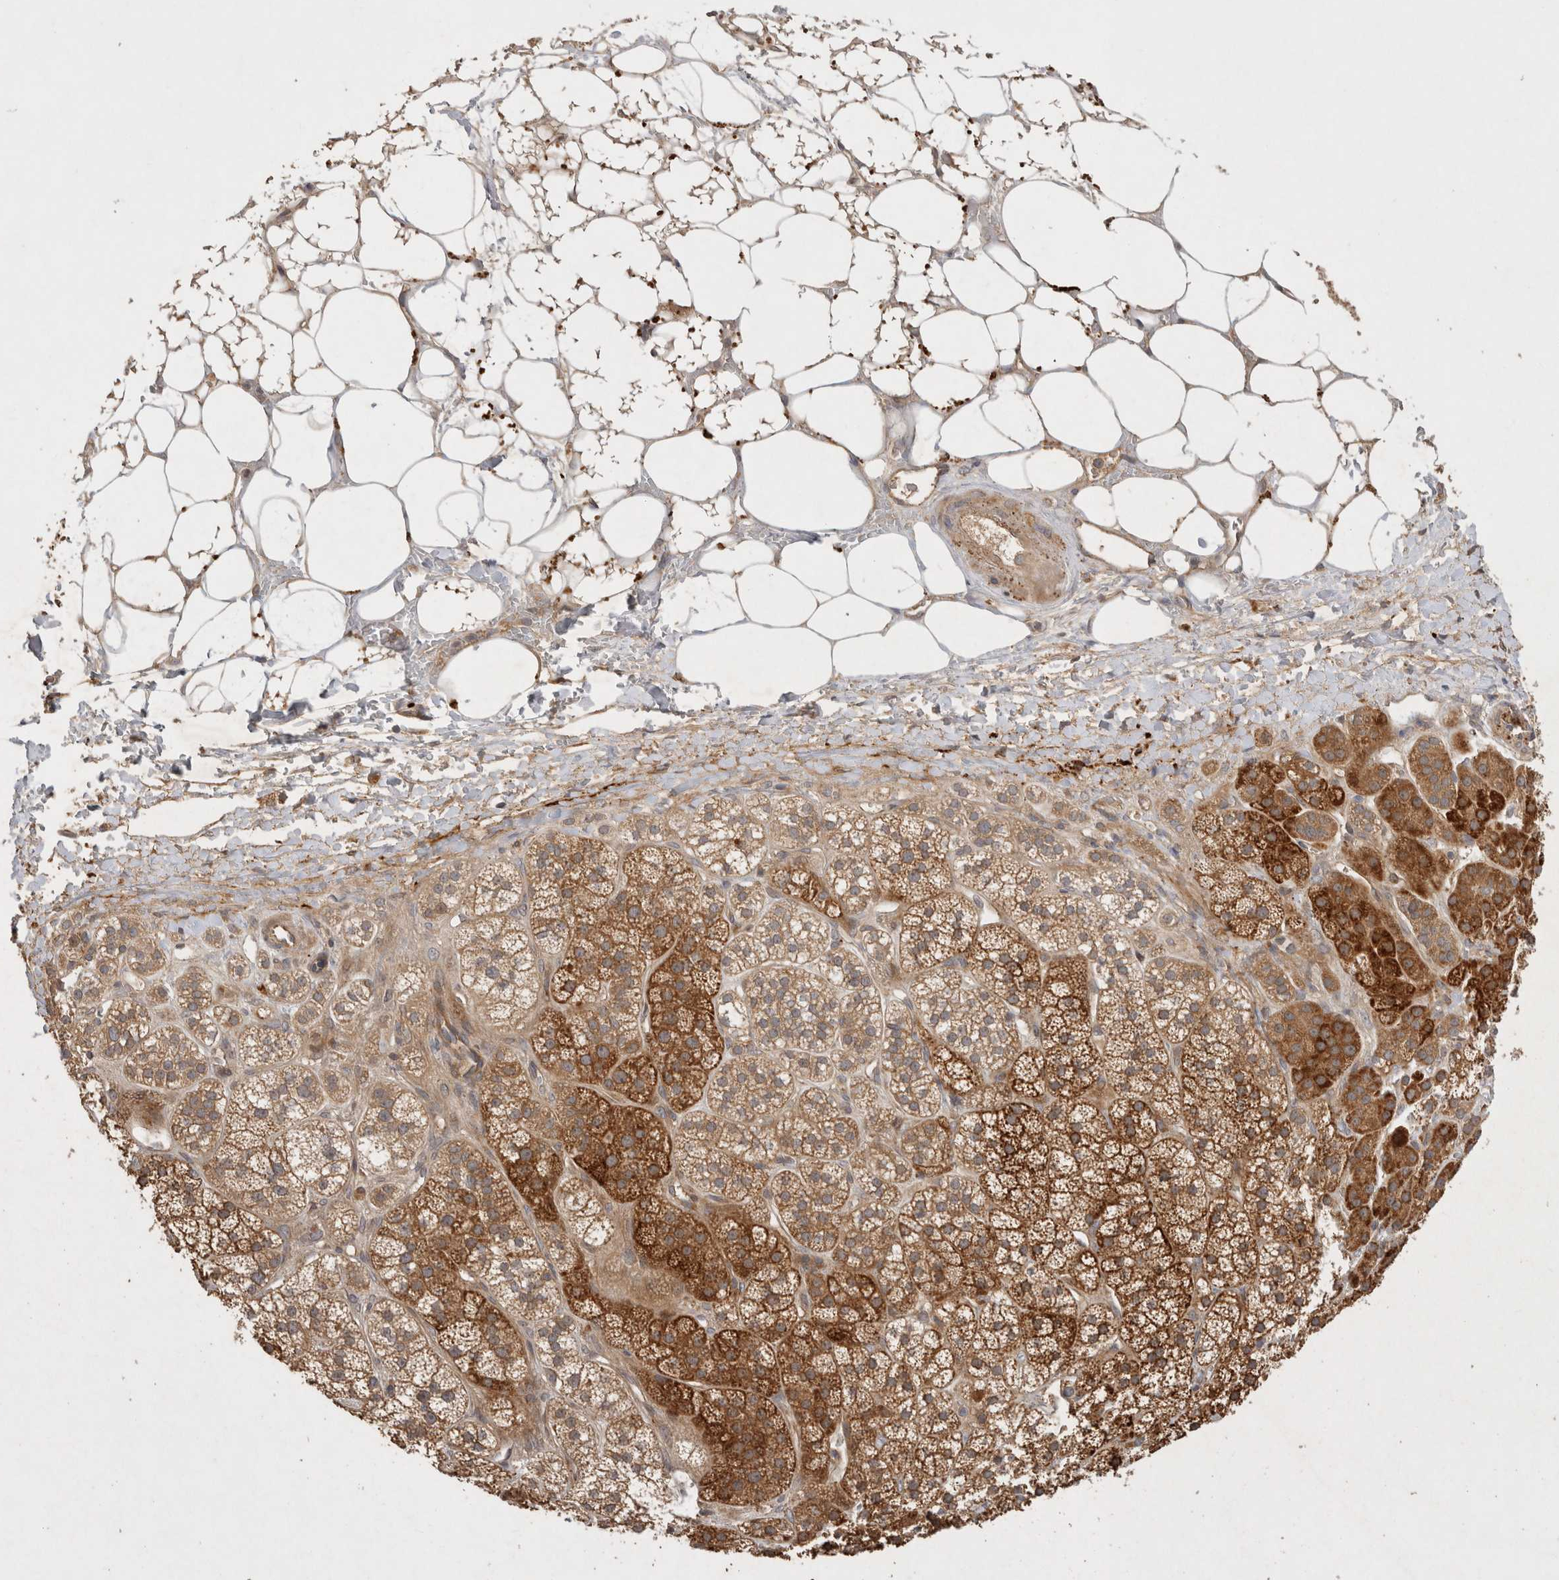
{"staining": {"intensity": "strong", "quantity": ">75%", "location": "cytoplasmic/membranous"}, "tissue": "adrenal gland", "cell_type": "Glandular cells", "image_type": "normal", "snomed": [{"axis": "morphology", "description": "Normal tissue, NOS"}, {"axis": "topography", "description": "Adrenal gland"}], "caption": "This histopathology image shows IHC staining of benign adrenal gland, with high strong cytoplasmic/membranous staining in approximately >75% of glandular cells.", "gene": "PPP1R42", "patient": {"sex": "male", "age": 56}}